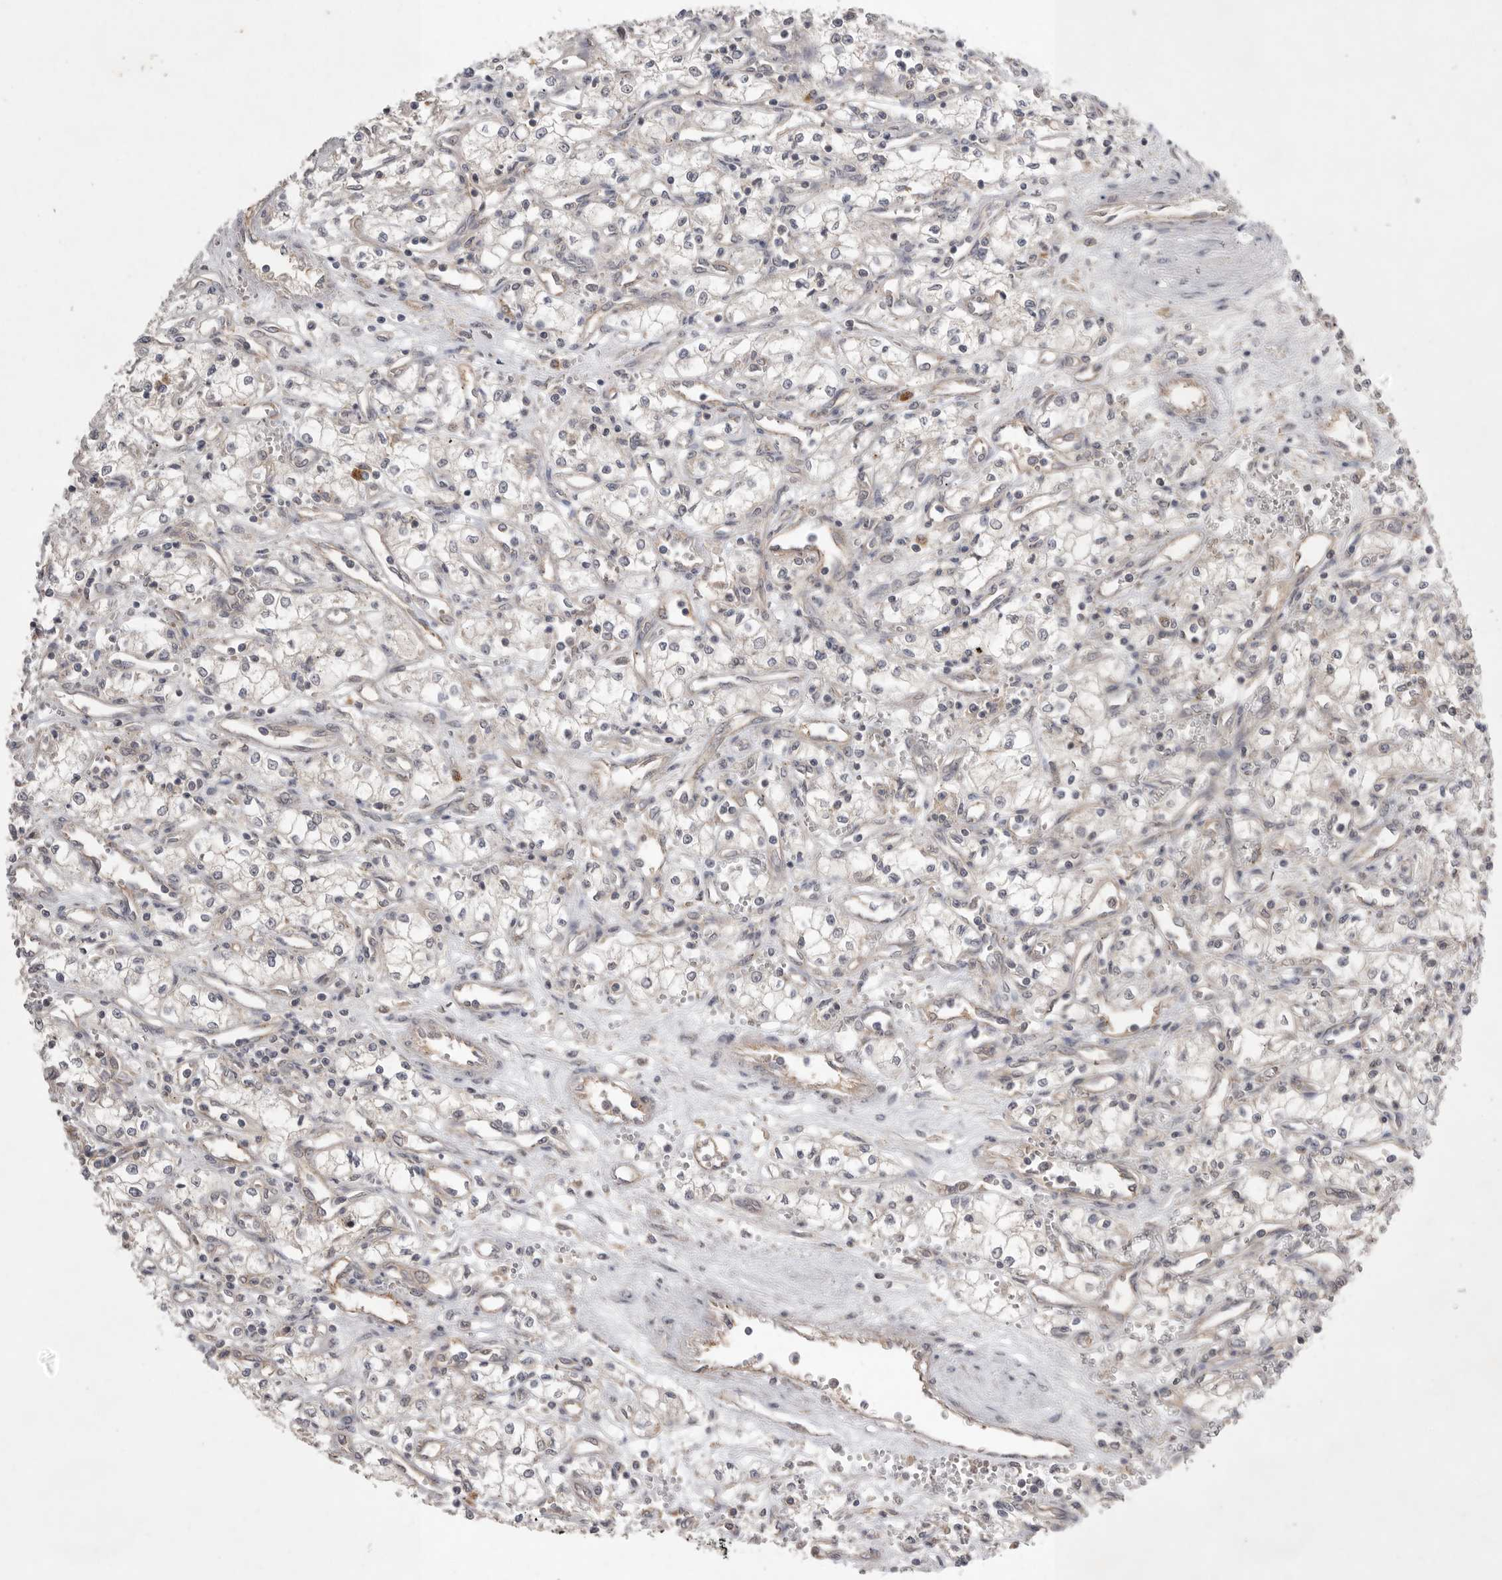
{"staining": {"intensity": "negative", "quantity": "none", "location": "none"}, "tissue": "renal cancer", "cell_type": "Tumor cells", "image_type": "cancer", "snomed": [{"axis": "morphology", "description": "Adenocarcinoma, NOS"}, {"axis": "topography", "description": "Kidney"}], "caption": "A high-resolution micrograph shows IHC staining of renal cancer (adenocarcinoma), which shows no significant staining in tumor cells.", "gene": "NRCAM", "patient": {"sex": "male", "age": 59}}